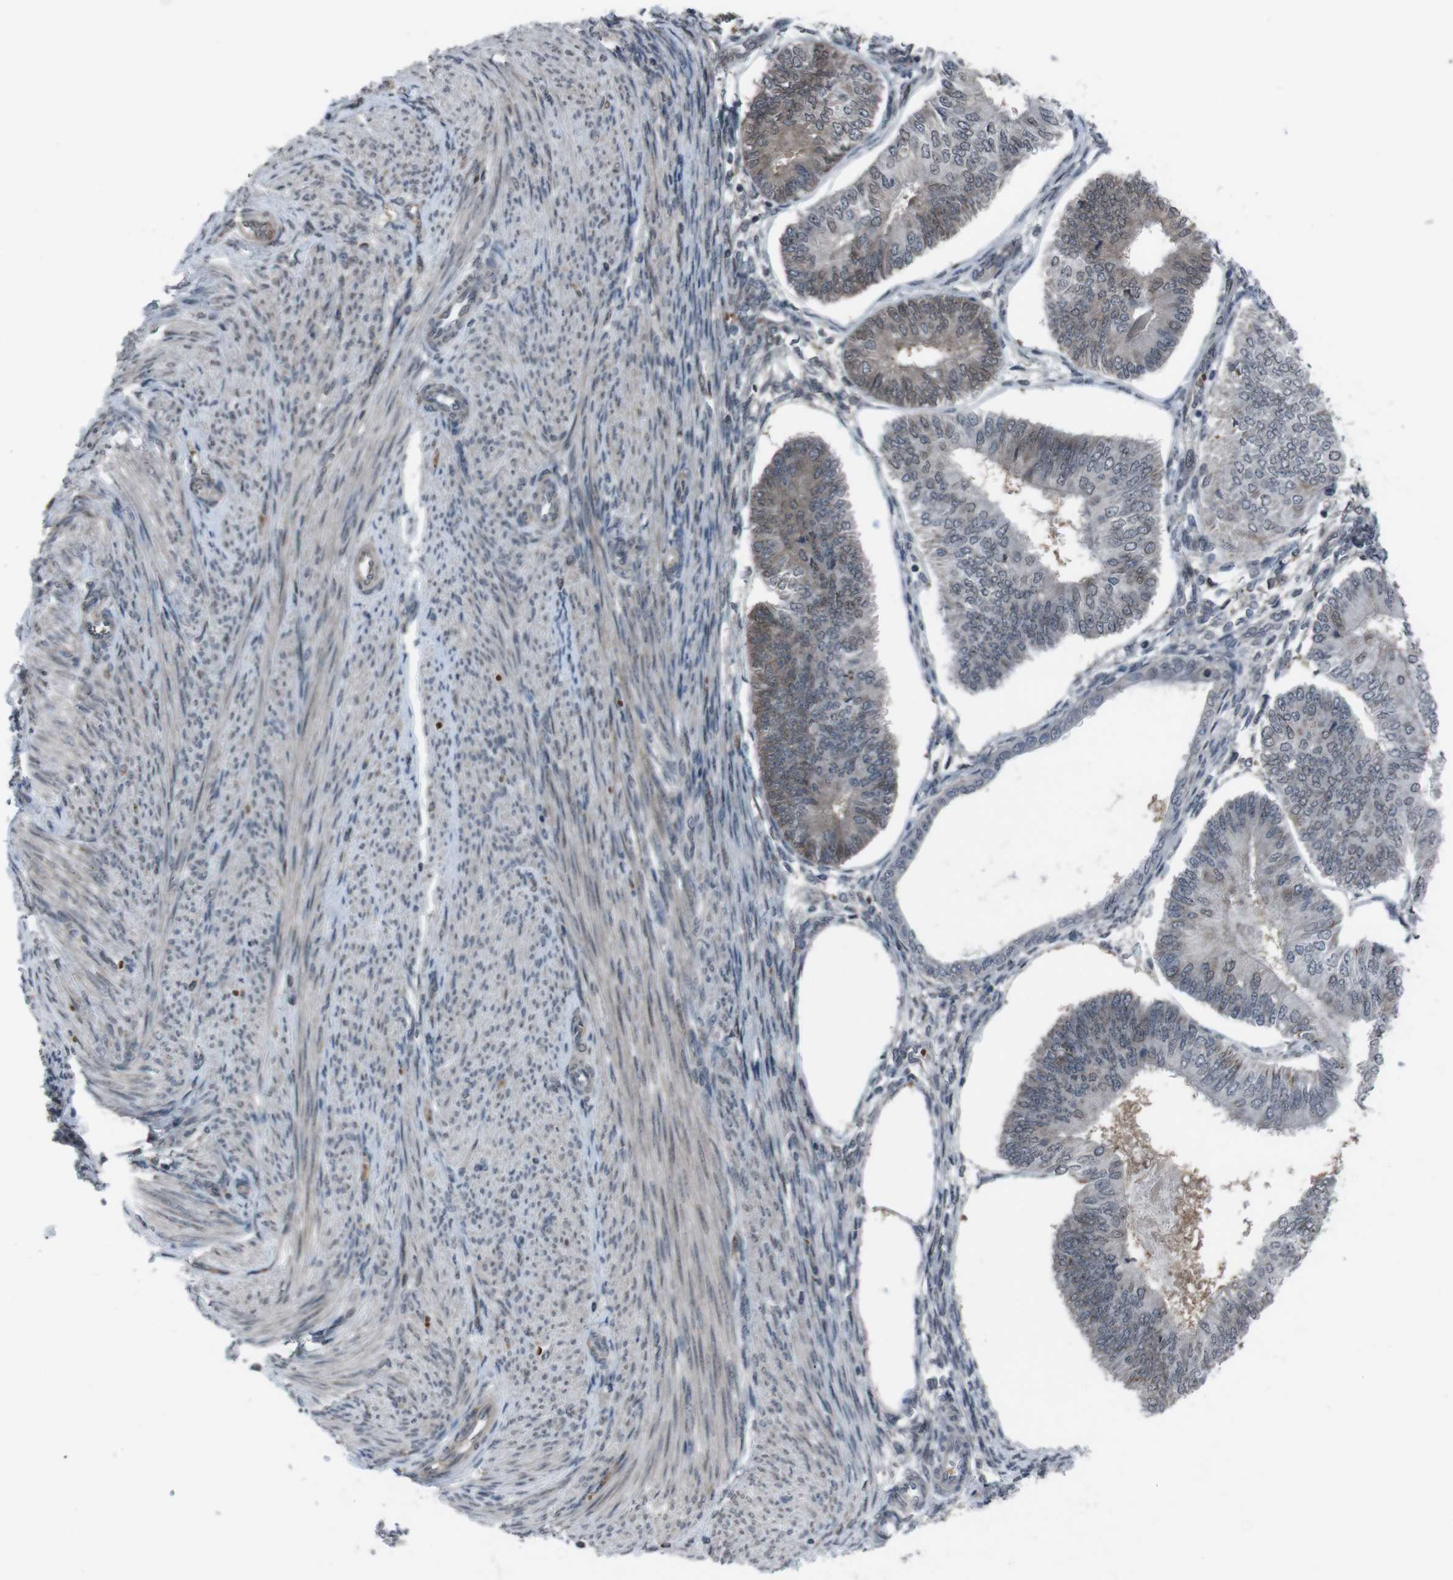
{"staining": {"intensity": "moderate", "quantity": "<25%", "location": "cytoplasmic/membranous,nuclear"}, "tissue": "endometrial cancer", "cell_type": "Tumor cells", "image_type": "cancer", "snomed": [{"axis": "morphology", "description": "Adenocarcinoma, NOS"}, {"axis": "topography", "description": "Endometrium"}], "caption": "Immunohistochemistry (IHC) of human endometrial cancer (adenocarcinoma) reveals low levels of moderate cytoplasmic/membranous and nuclear staining in approximately <25% of tumor cells.", "gene": "SS18L1", "patient": {"sex": "female", "age": 58}}